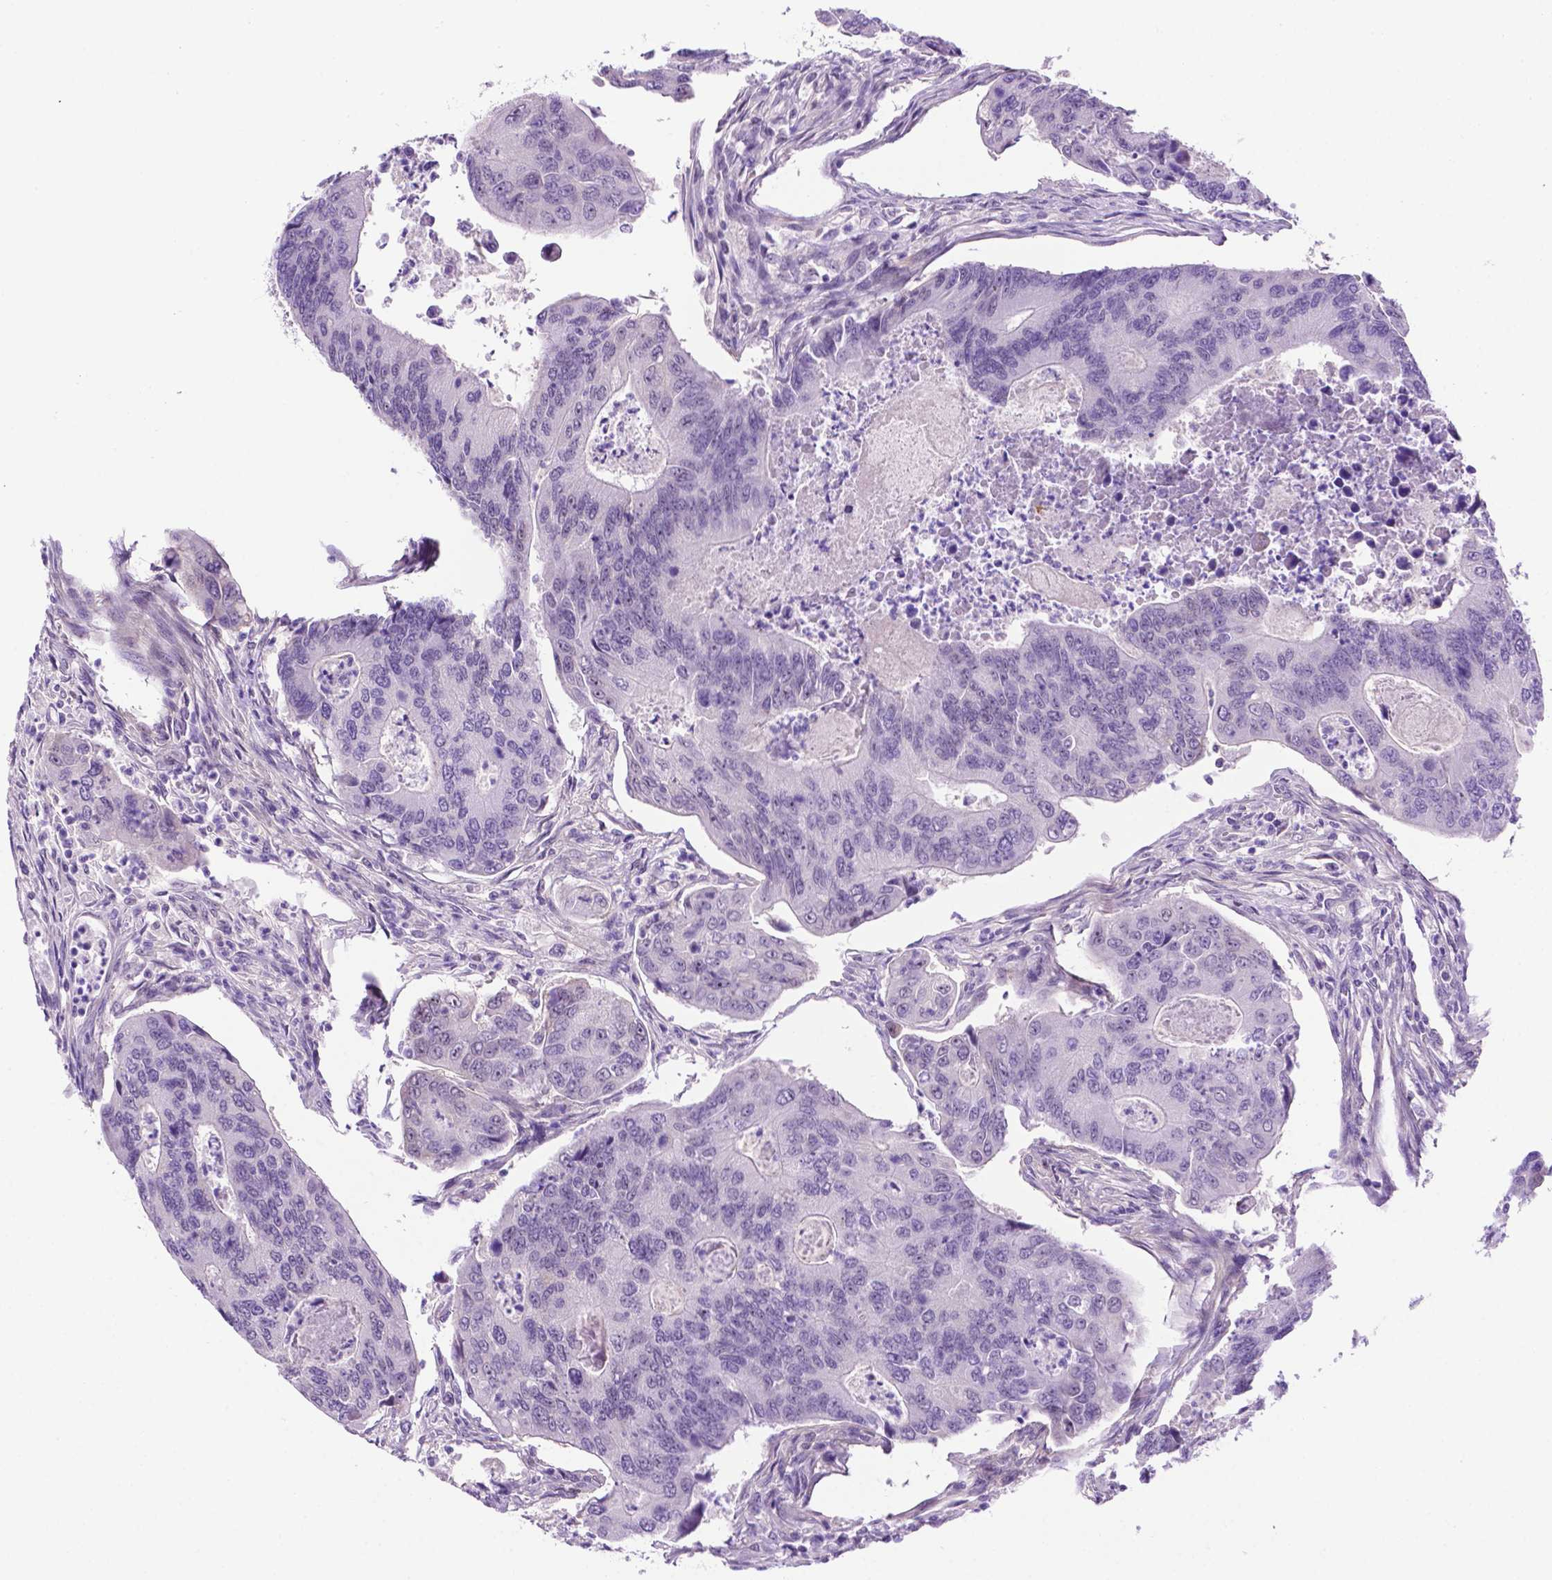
{"staining": {"intensity": "negative", "quantity": "none", "location": "none"}, "tissue": "colorectal cancer", "cell_type": "Tumor cells", "image_type": "cancer", "snomed": [{"axis": "morphology", "description": "Adenocarcinoma, NOS"}, {"axis": "topography", "description": "Colon"}], "caption": "Immunohistochemical staining of adenocarcinoma (colorectal) reveals no significant positivity in tumor cells.", "gene": "TACSTD2", "patient": {"sex": "female", "age": 67}}